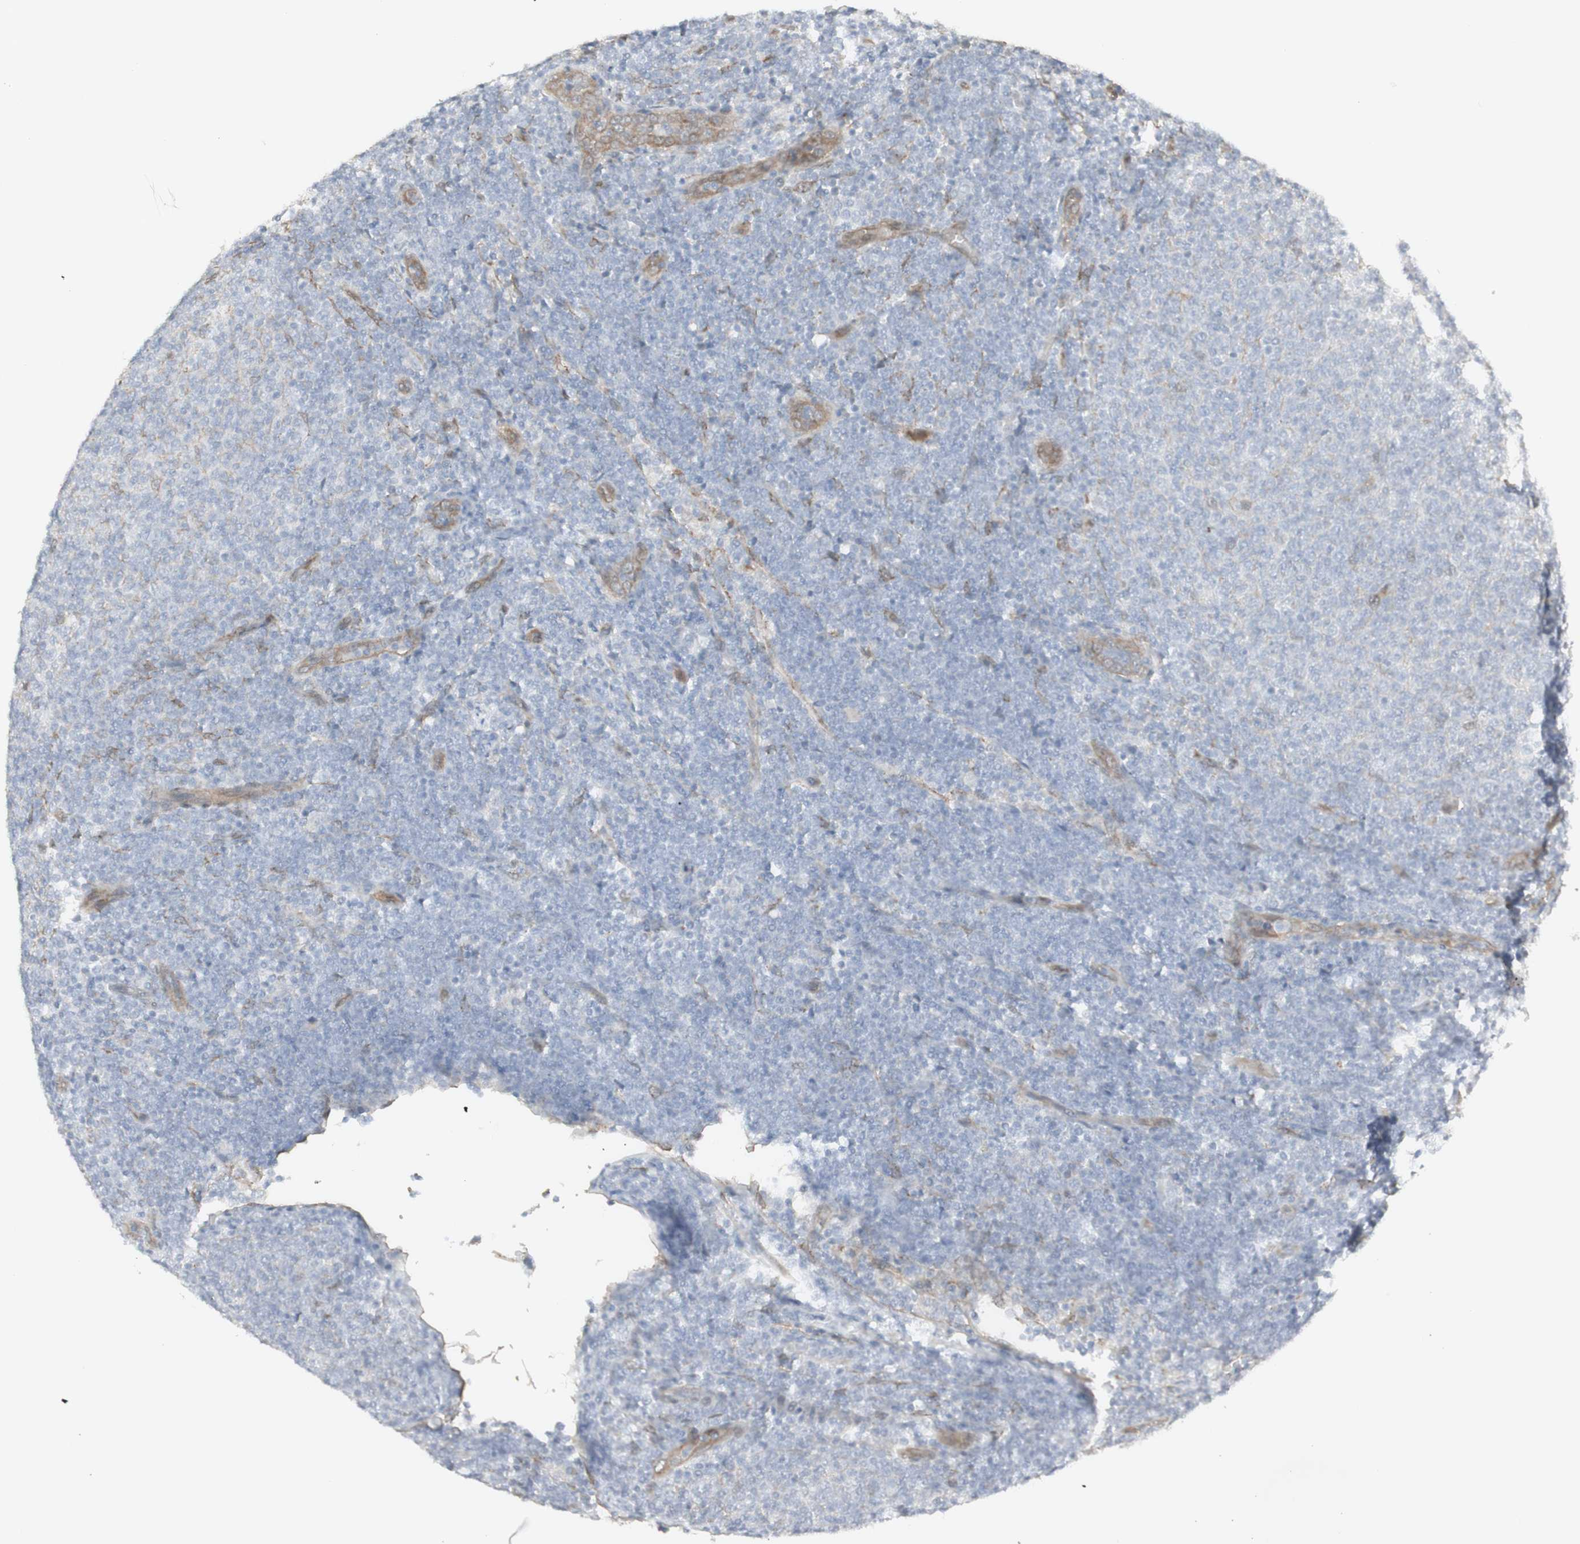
{"staining": {"intensity": "negative", "quantity": "none", "location": "none"}, "tissue": "lymphoma", "cell_type": "Tumor cells", "image_type": "cancer", "snomed": [{"axis": "morphology", "description": "Malignant lymphoma, non-Hodgkin's type, Low grade"}, {"axis": "topography", "description": "Lymph node"}], "caption": "Immunohistochemistry of malignant lymphoma, non-Hodgkin's type (low-grade) displays no expression in tumor cells.", "gene": "CNN3", "patient": {"sex": "male", "age": 66}}